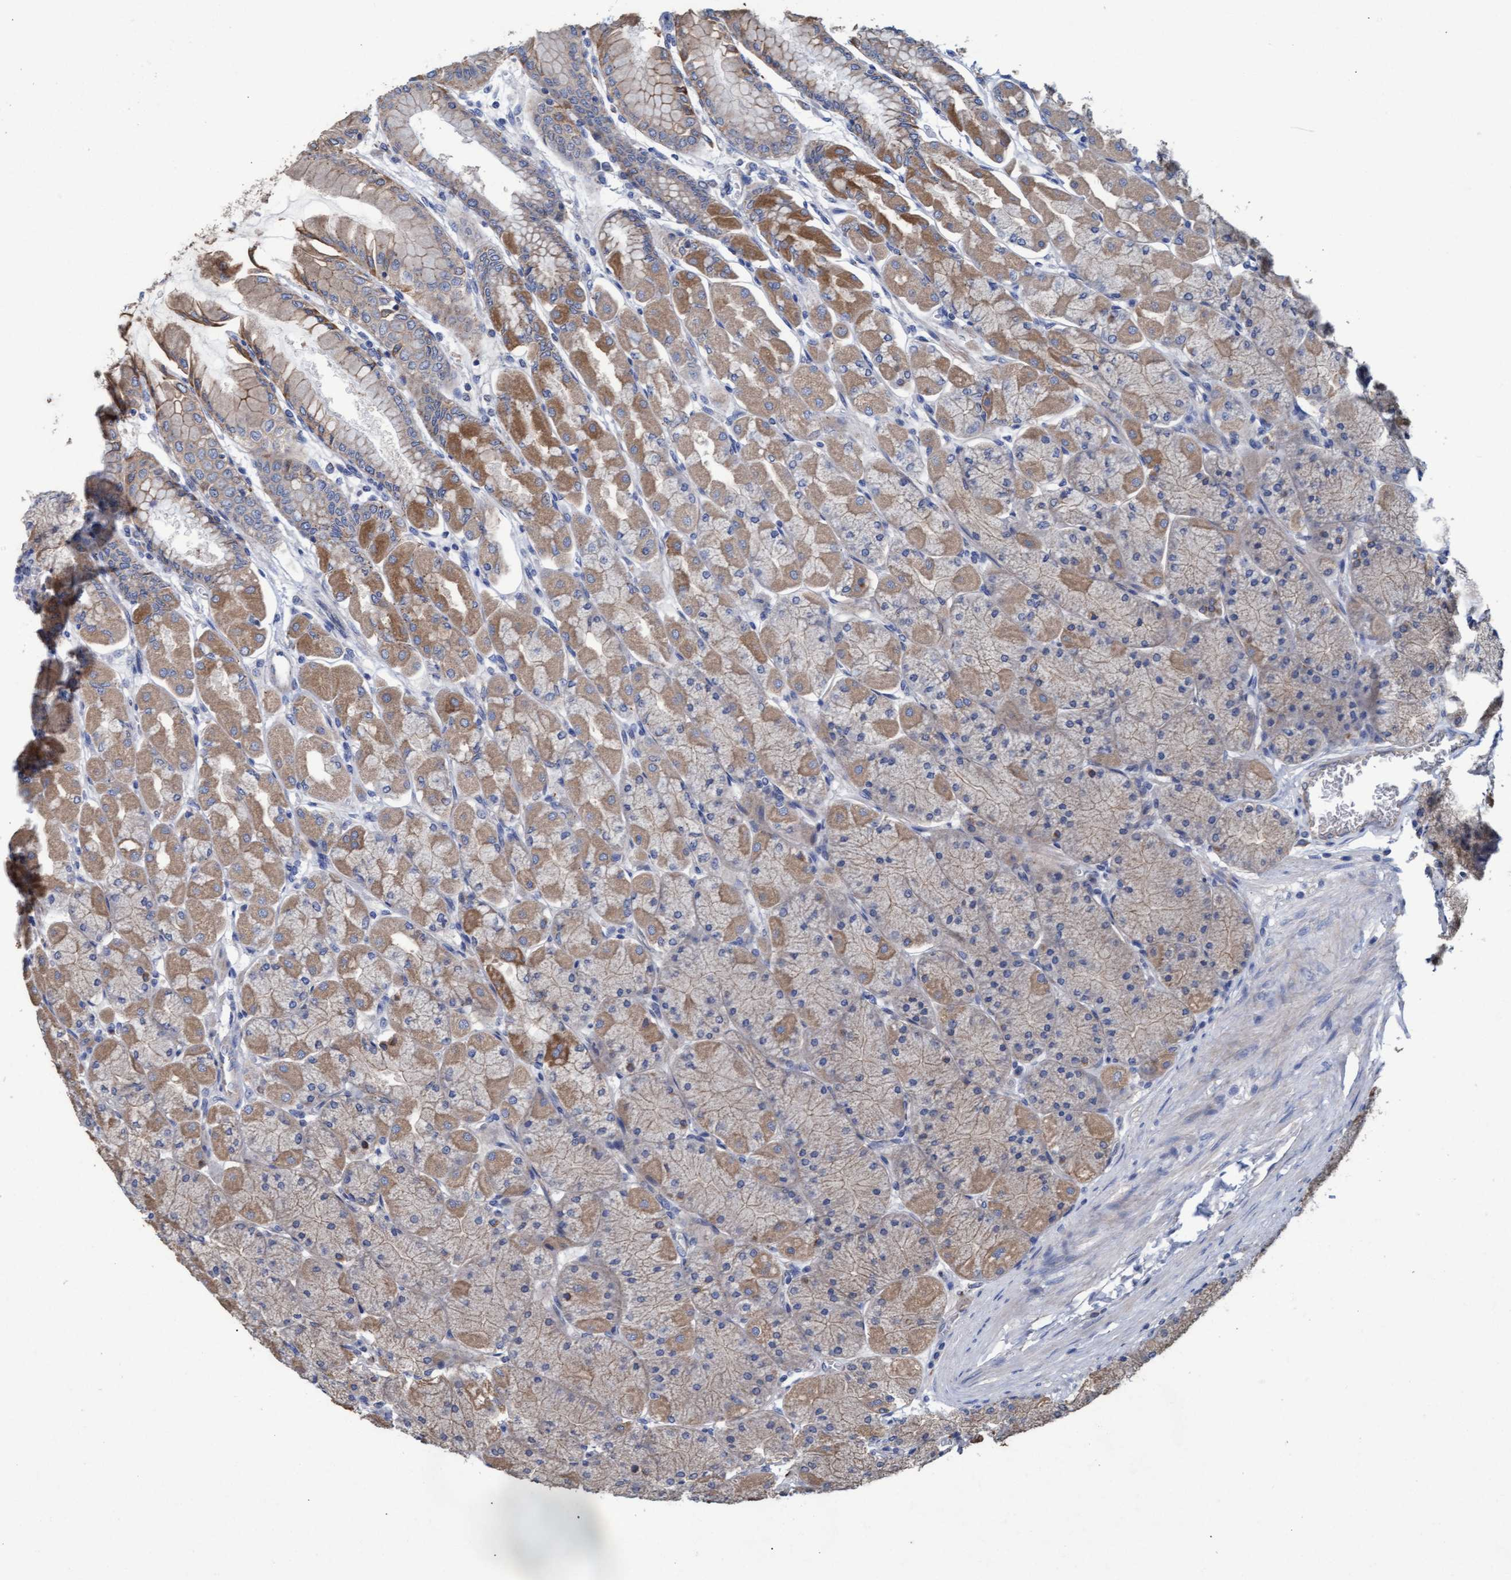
{"staining": {"intensity": "moderate", "quantity": "25%-75%", "location": "cytoplasmic/membranous"}, "tissue": "stomach", "cell_type": "Glandular cells", "image_type": "normal", "snomed": [{"axis": "morphology", "description": "Normal tissue, NOS"}, {"axis": "topography", "description": "Stomach, upper"}], "caption": "Brown immunohistochemical staining in unremarkable stomach demonstrates moderate cytoplasmic/membranous expression in about 25%-75% of glandular cells.", "gene": "MRPL38", "patient": {"sex": "female", "age": 56}}